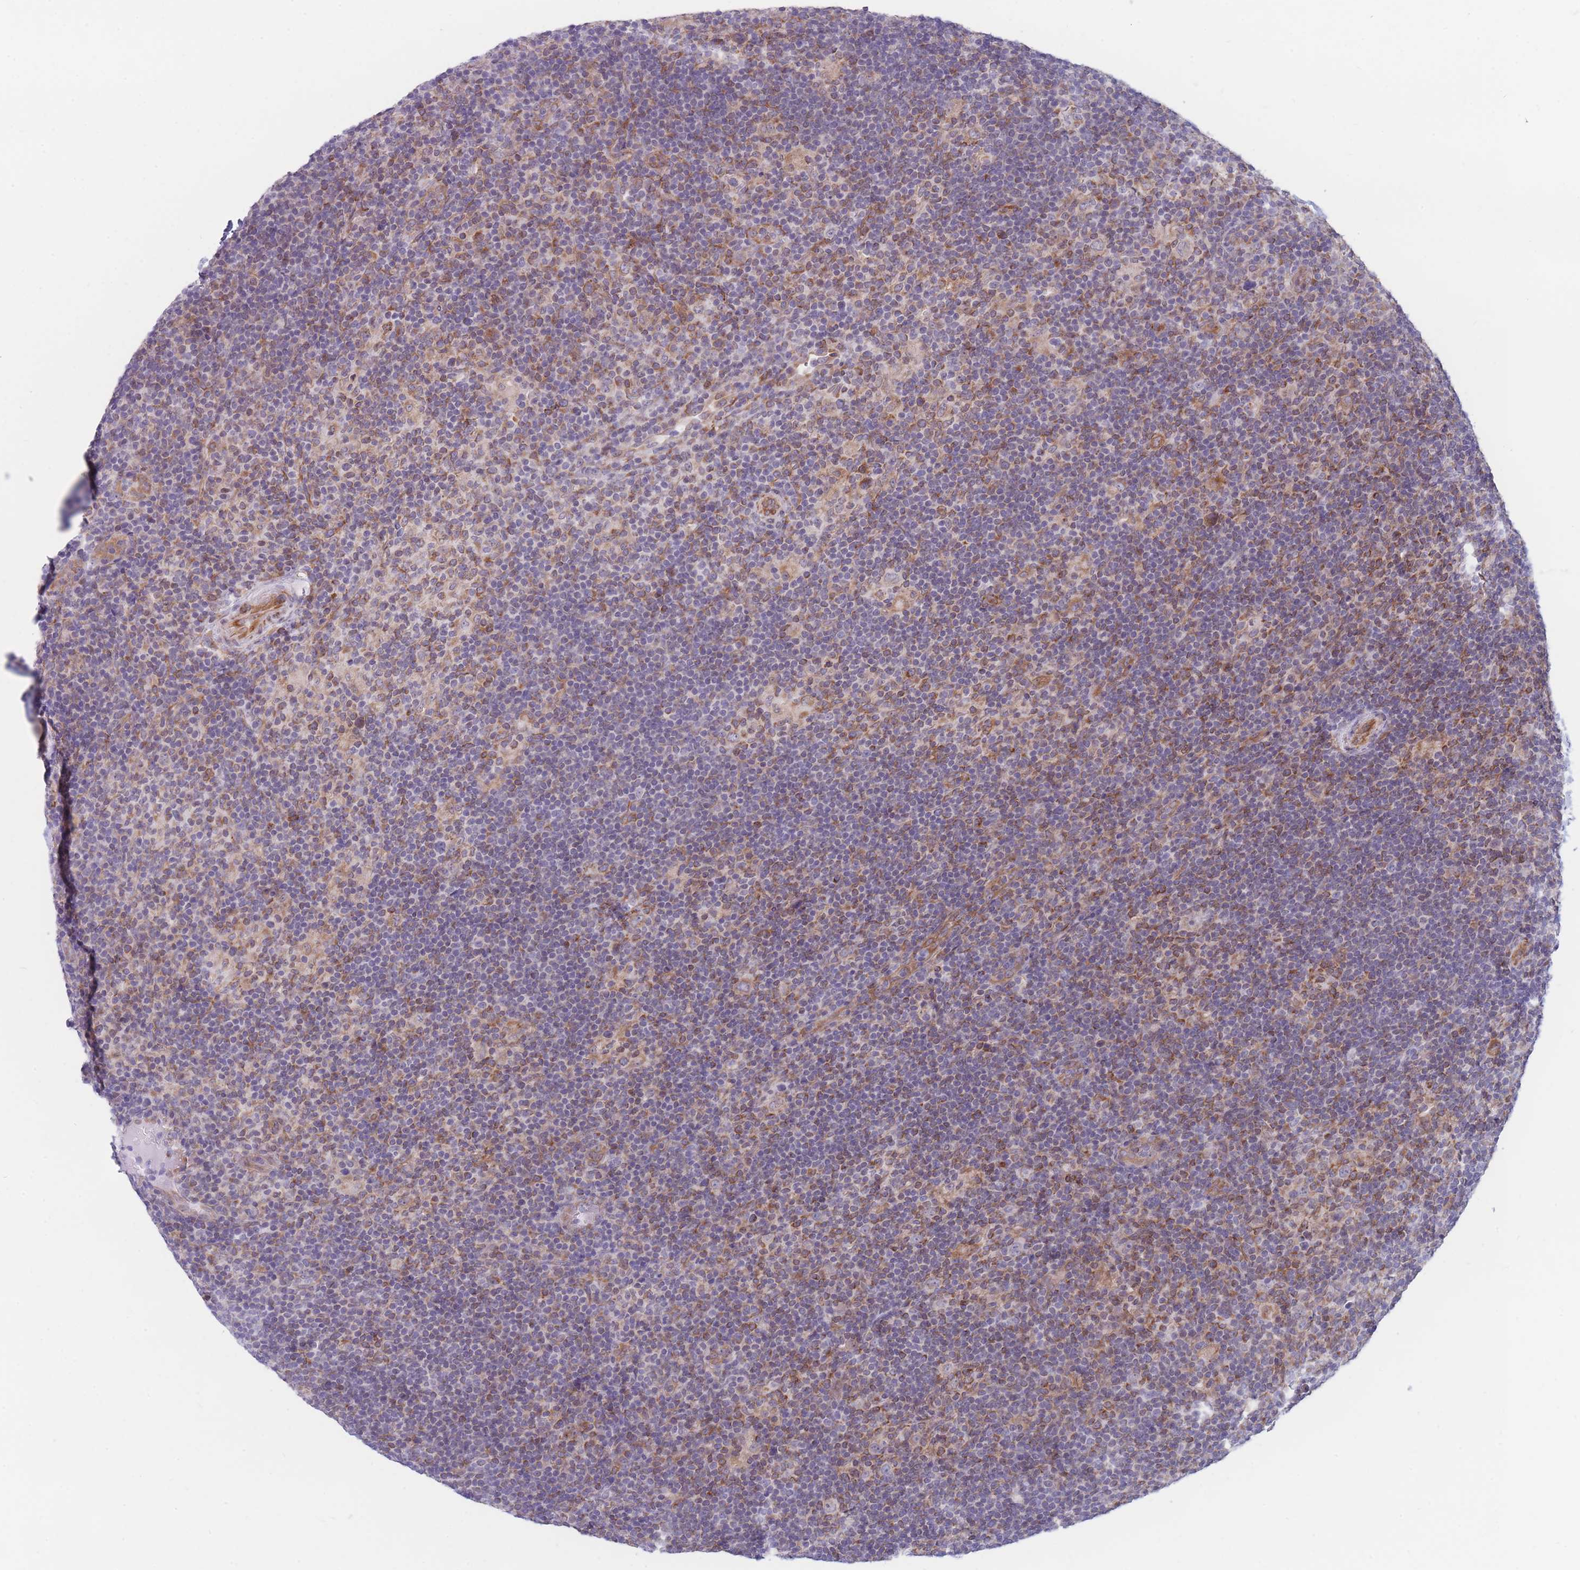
{"staining": {"intensity": "weak", "quantity": "25%-75%", "location": "cytoplasmic/membranous"}, "tissue": "lymphoma", "cell_type": "Tumor cells", "image_type": "cancer", "snomed": [{"axis": "morphology", "description": "Hodgkin's disease, NOS"}, {"axis": "topography", "description": "Lymph node"}], "caption": "Immunohistochemistry (IHC) of lymphoma demonstrates low levels of weak cytoplasmic/membranous positivity in approximately 25%-75% of tumor cells.", "gene": "AK9", "patient": {"sex": "female", "age": 57}}